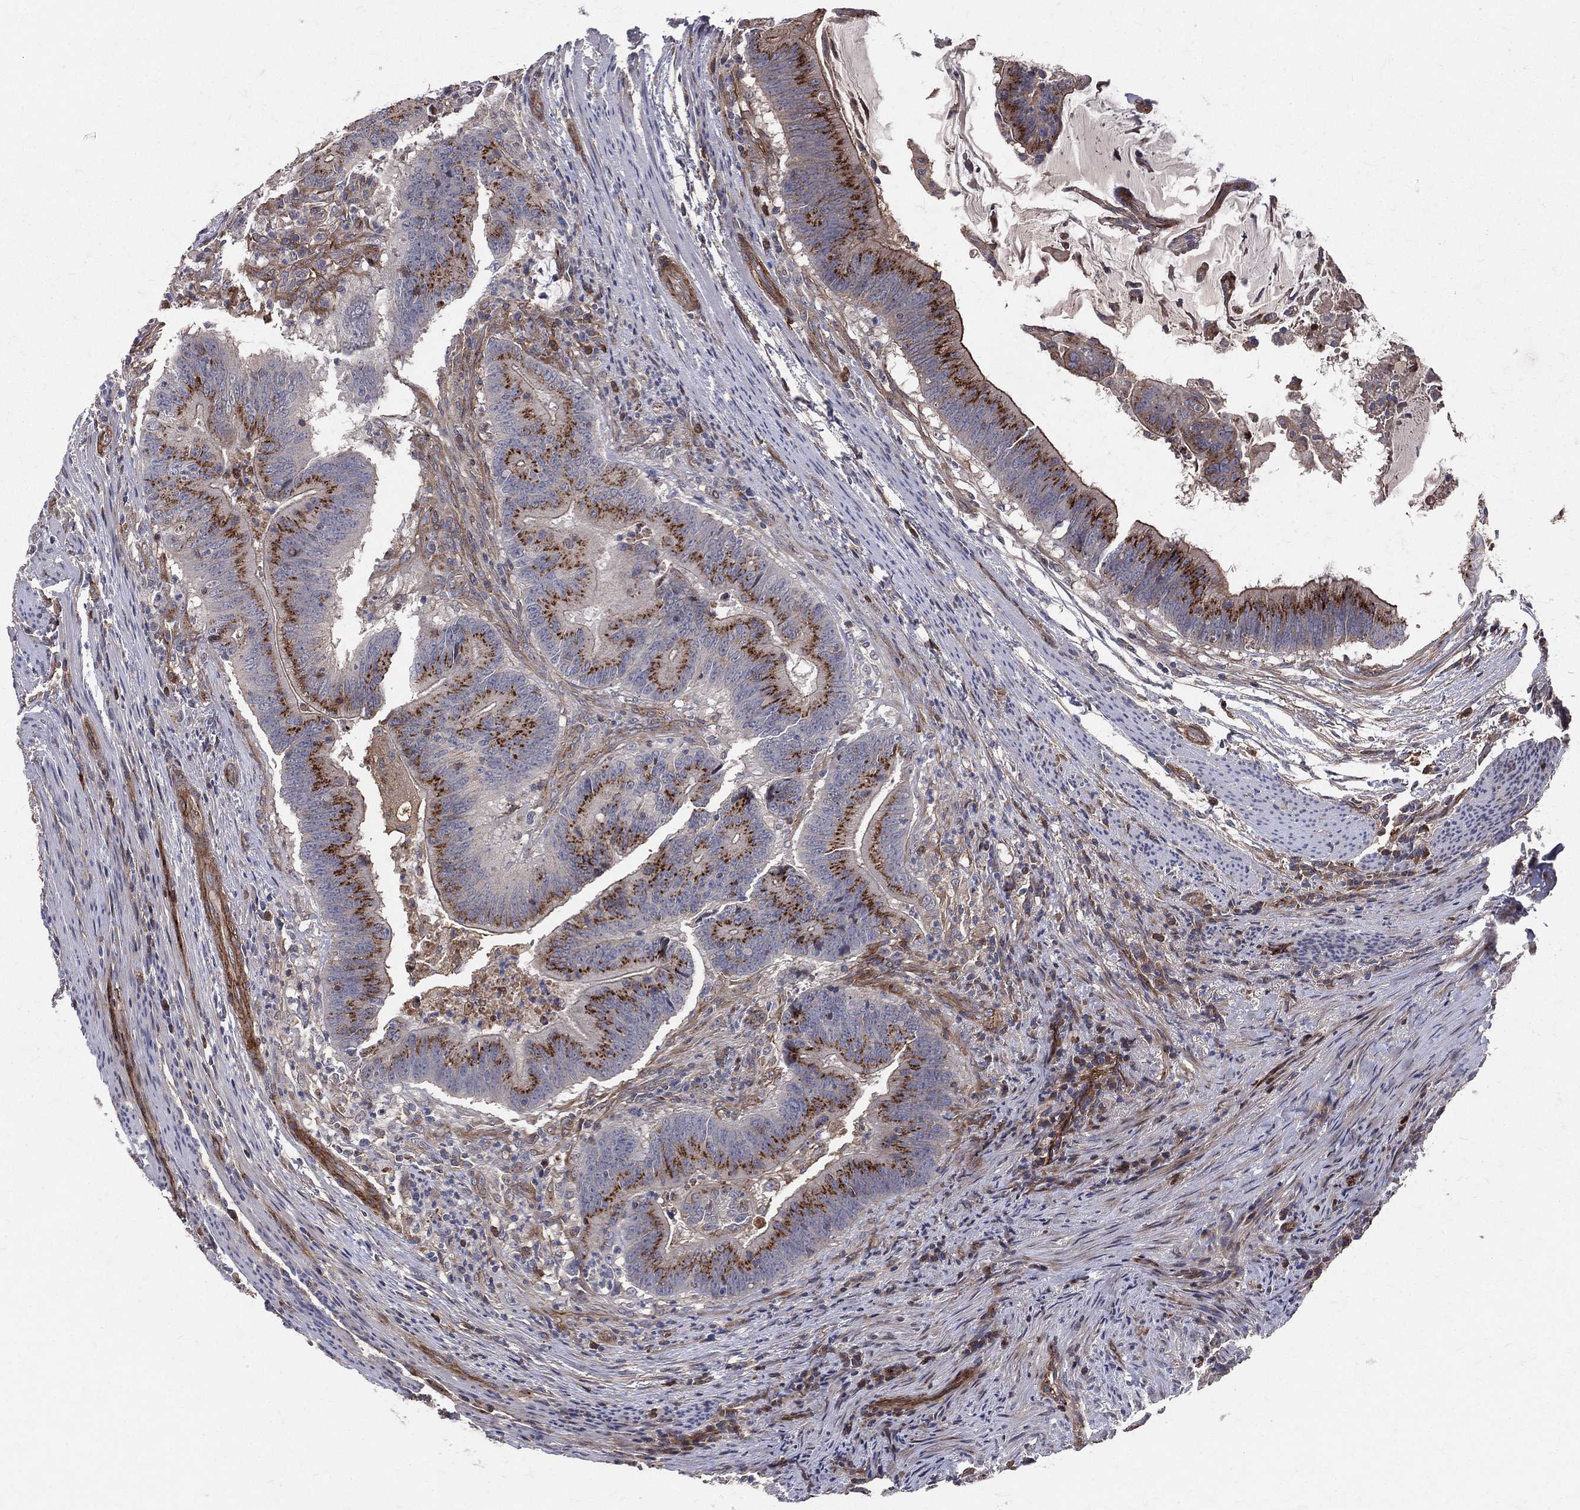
{"staining": {"intensity": "strong", "quantity": ">75%", "location": "cytoplasmic/membranous"}, "tissue": "colorectal cancer", "cell_type": "Tumor cells", "image_type": "cancer", "snomed": [{"axis": "morphology", "description": "Adenocarcinoma, NOS"}, {"axis": "topography", "description": "Colon"}], "caption": "Protein analysis of colorectal cancer (adenocarcinoma) tissue displays strong cytoplasmic/membranous positivity in approximately >75% of tumor cells. (DAB IHC, brown staining for protein, blue staining for nuclei).", "gene": "ENTPD1", "patient": {"sex": "female", "age": 87}}